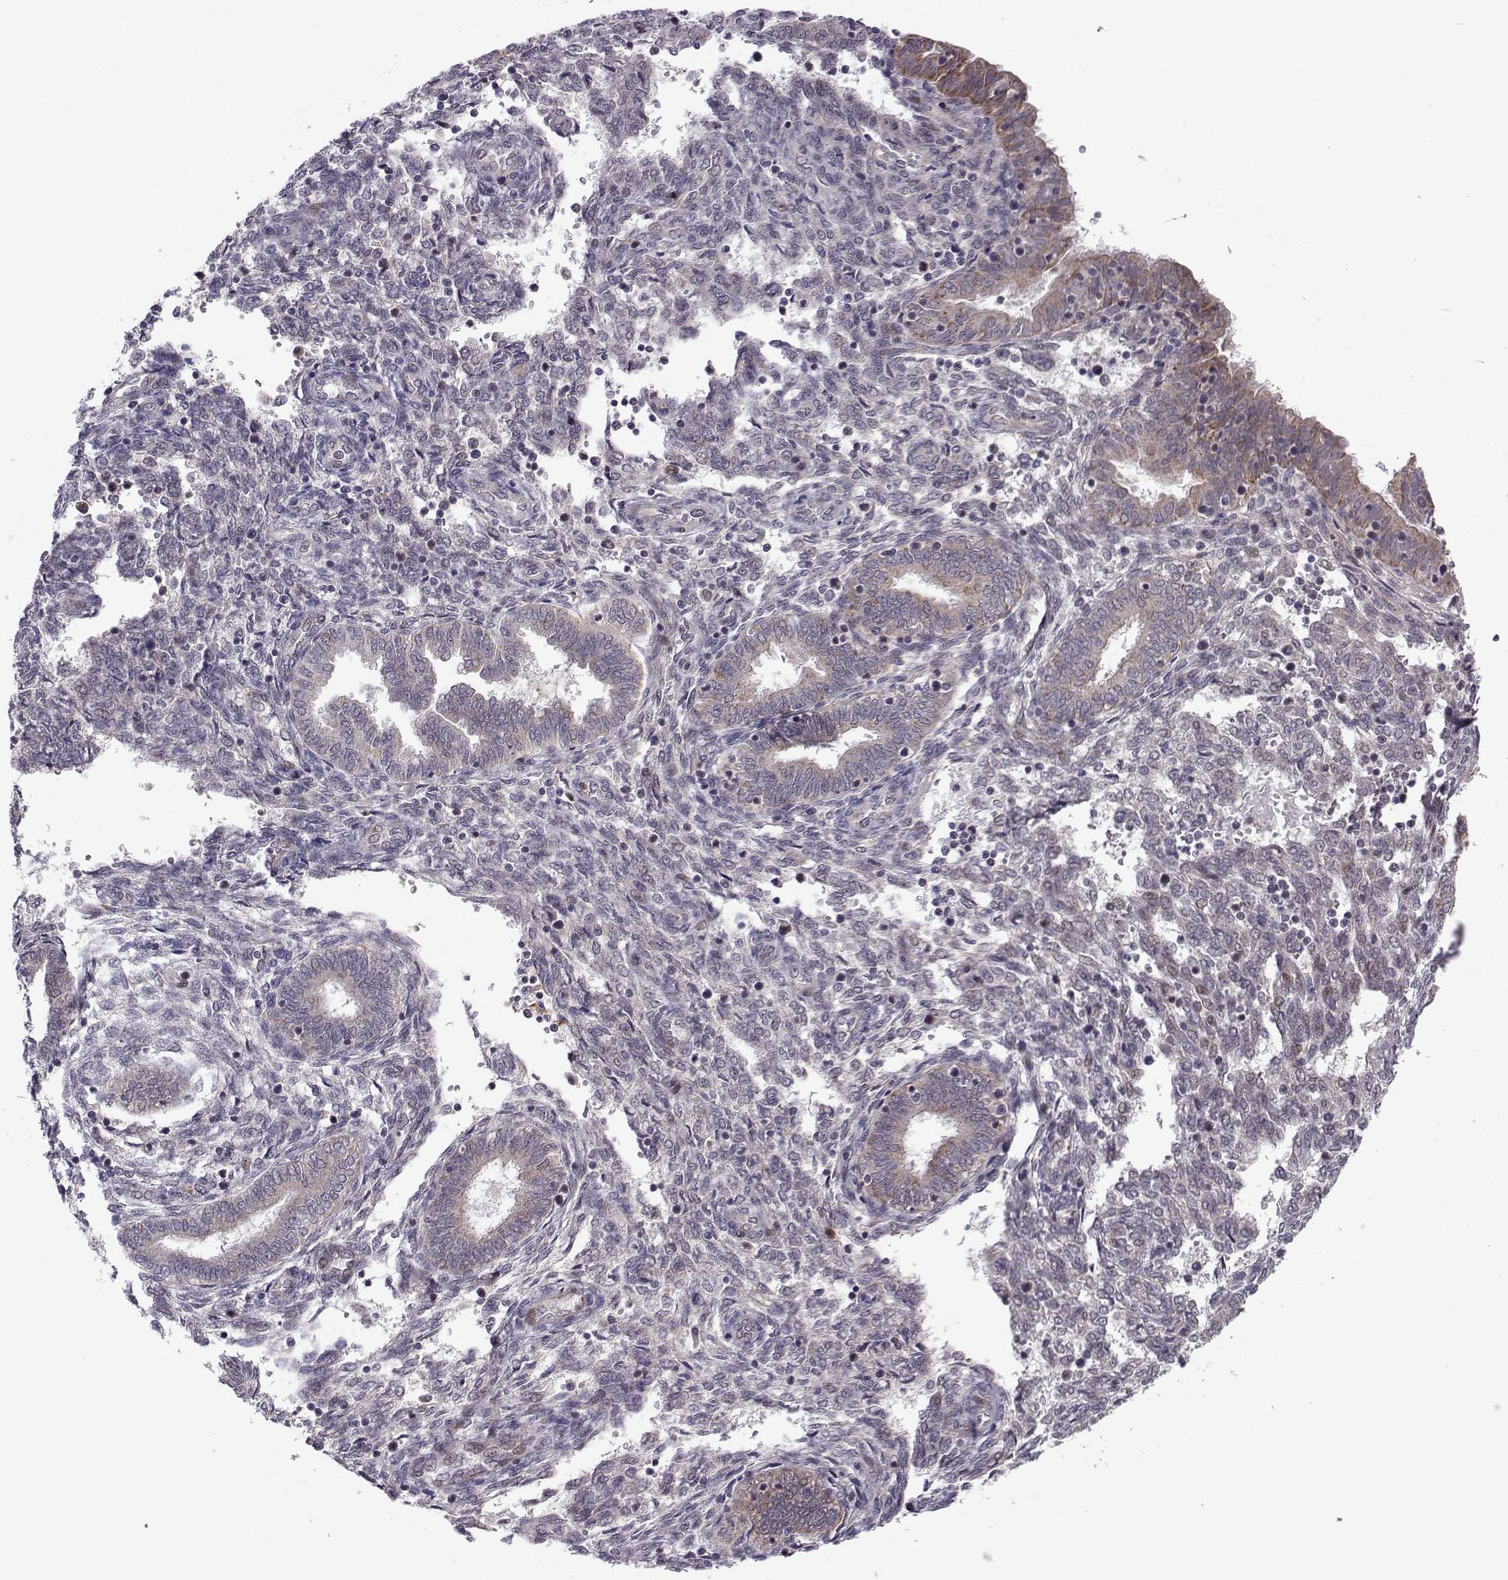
{"staining": {"intensity": "negative", "quantity": "none", "location": "none"}, "tissue": "endometrium", "cell_type": "Cells in endometrial stroma", "image_type": "normal", "snomed": [{"axis": "morphology", "description": "Normal tissue, NOS"}, {"axis": "topography", "description": "Endometrium"}], "caption": "The histopathology image shows no significant positivity in cells in endometrial stroma of endometrium. (Immunohistochemistry (ihc), brightfield microscopy, high magnification).", "gene": "NECAB3", "patient": {"sex": "female", "age": 42}}